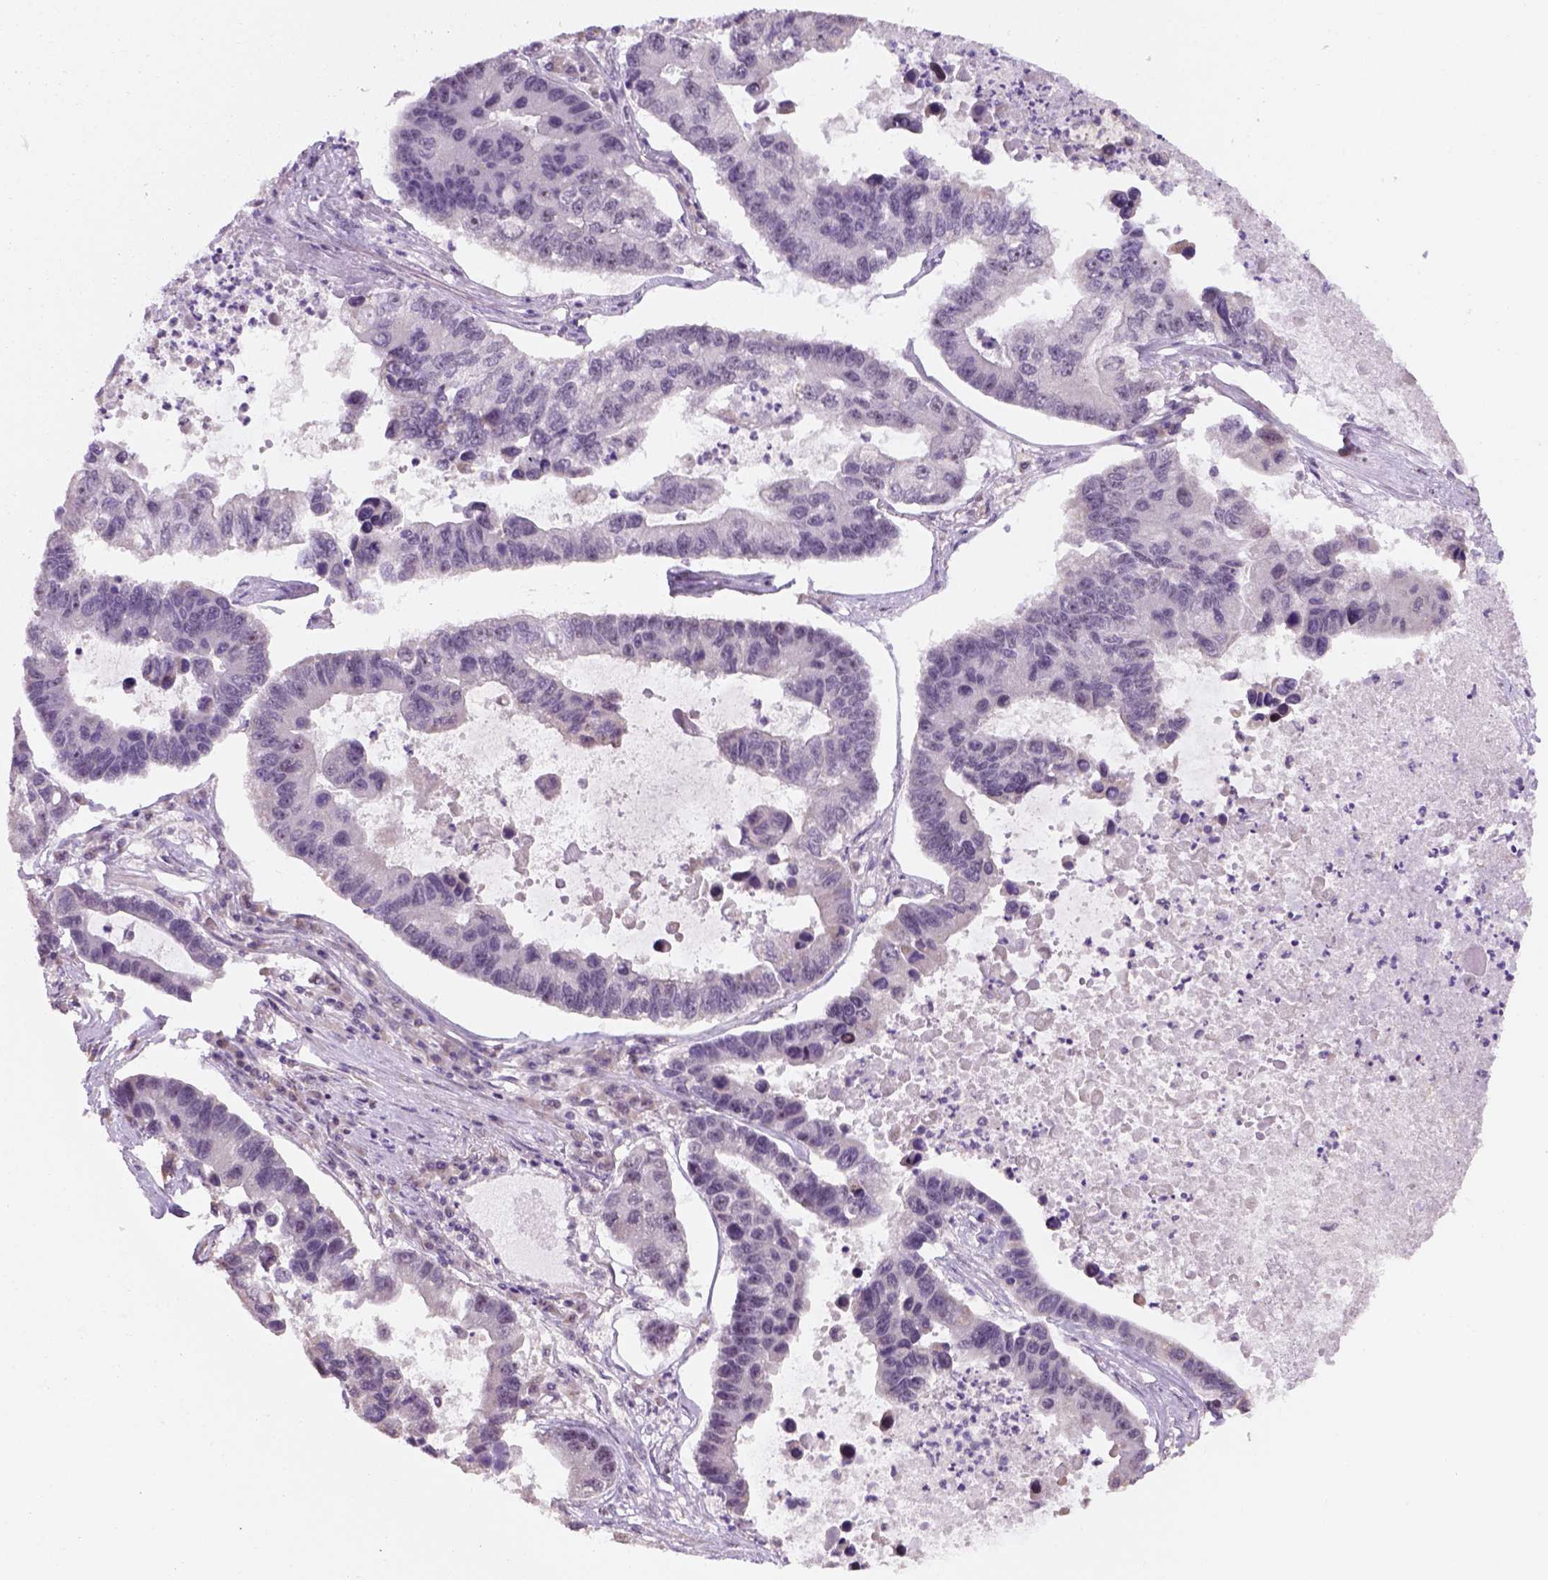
{"staining": {"intensity": "negative", "quantity": "none", "location": "none"}, "tissue": "lung cancer", "cell_type": "Tumor cells", "image_type": "cancer", "snomed": [{"axis": "morphology", "description": "Adenocarcinoma, NOS"}, {"axis": "topography", "description": "Bronchus"}, {"axis": "topography", "description": "Lung"}], "caption": "This is an immunohistochemistry (IHC) image of lung cancer (adenocarcinoma). There is no positivity in tumor cells.", "gene": "DDX50", "patient": {"sex": "female", "age": 51}}